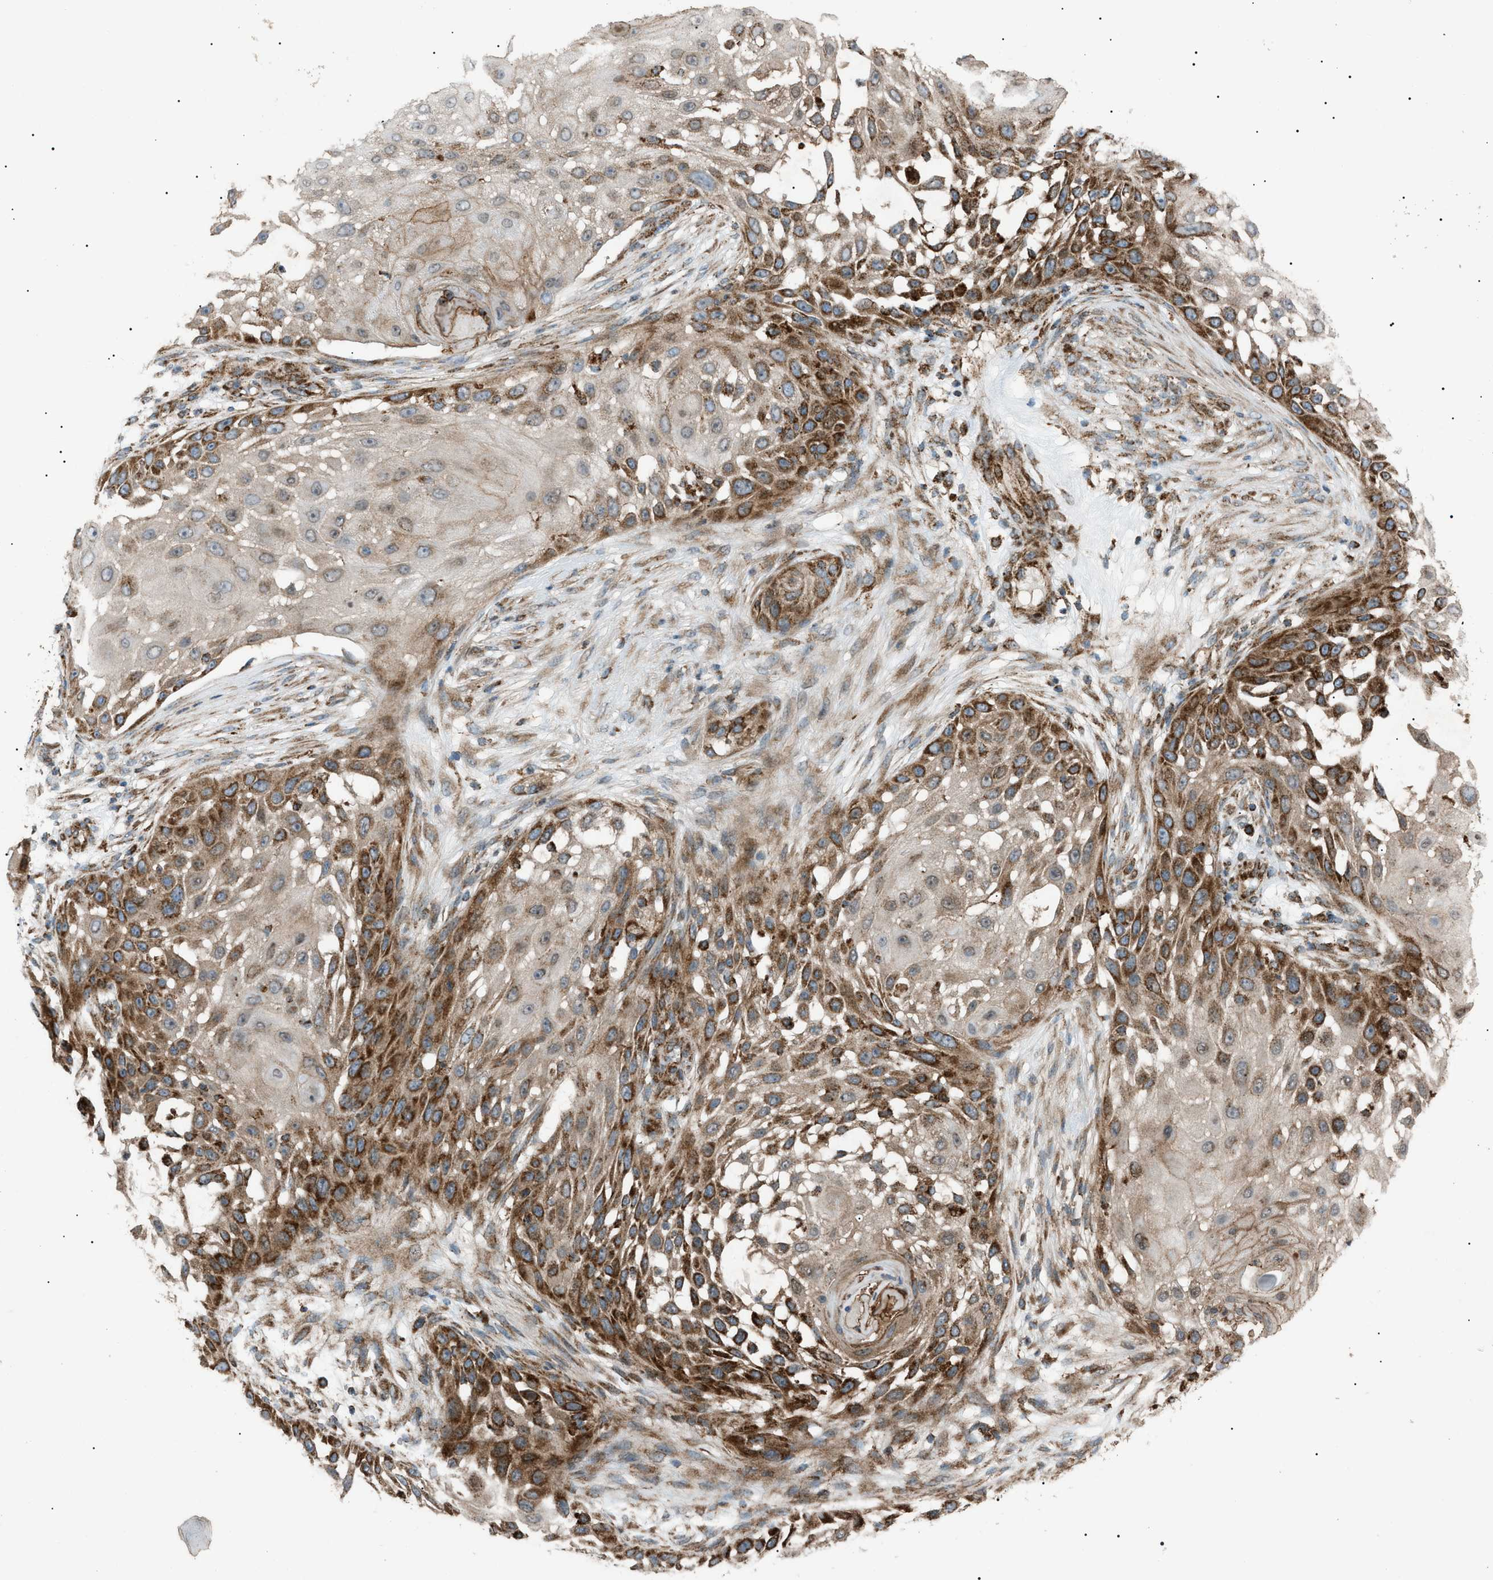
{"staining": {"intensity": "strong", "quantity": "<25%", "location": "cytoplasmic/membranous"}, "tissue": "skin cancer", "cell_type": "Tumor cells", "image_type": "cancer", "snomed": [{"axis": "morphology", "description": "Squamous cell carcinoma, NOS"}, {"axis": "topography", "description": "Skin"}], "caption": "Immunohistochemical staining of skin cancer (squamous cell carcinoma) displays medium levels of strong cytoplasmic/membranous protein expression in approximately <25% of tumor cells.", "gene": "C1GALT1C1", "patient": {"sex": "female", "age": 44}}